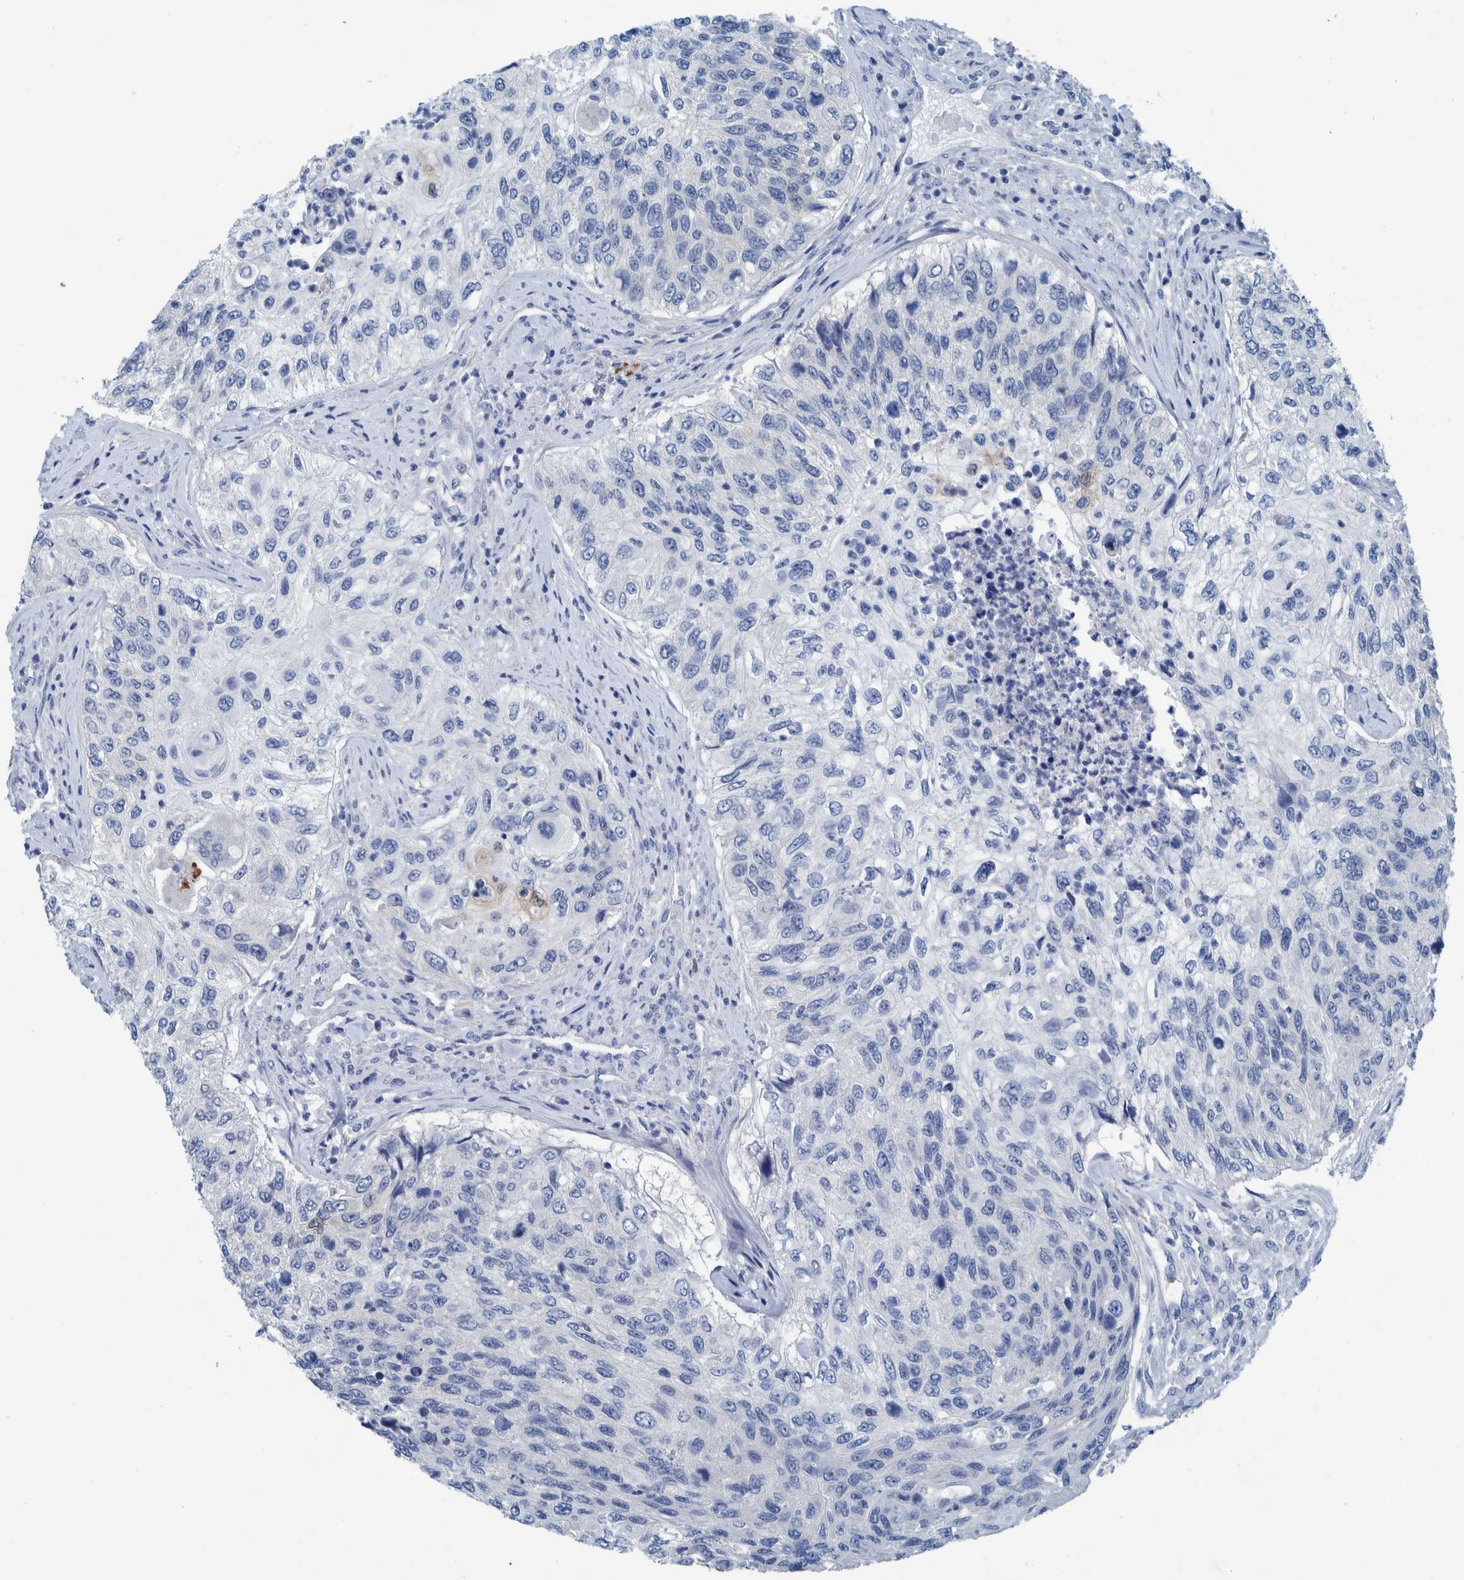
{"staining": {"intensity": "negative", "quantity": "none", "location": "none"}, "tissue": "urothelial cancer", "cell_type": "Tumor cells", "image_type": "cancer", "snomed": [{"axis": "morphology", "description": "Urothelial carcinoma, High grade"}, {"axis": "topography", "description": "Urinary bladder"}], "caption": "Protein analysis of urothelial cancer displays no significant staining in tumor cells.", "gene": "IDO1", "patient": {"sex": "female", "age": 60}}